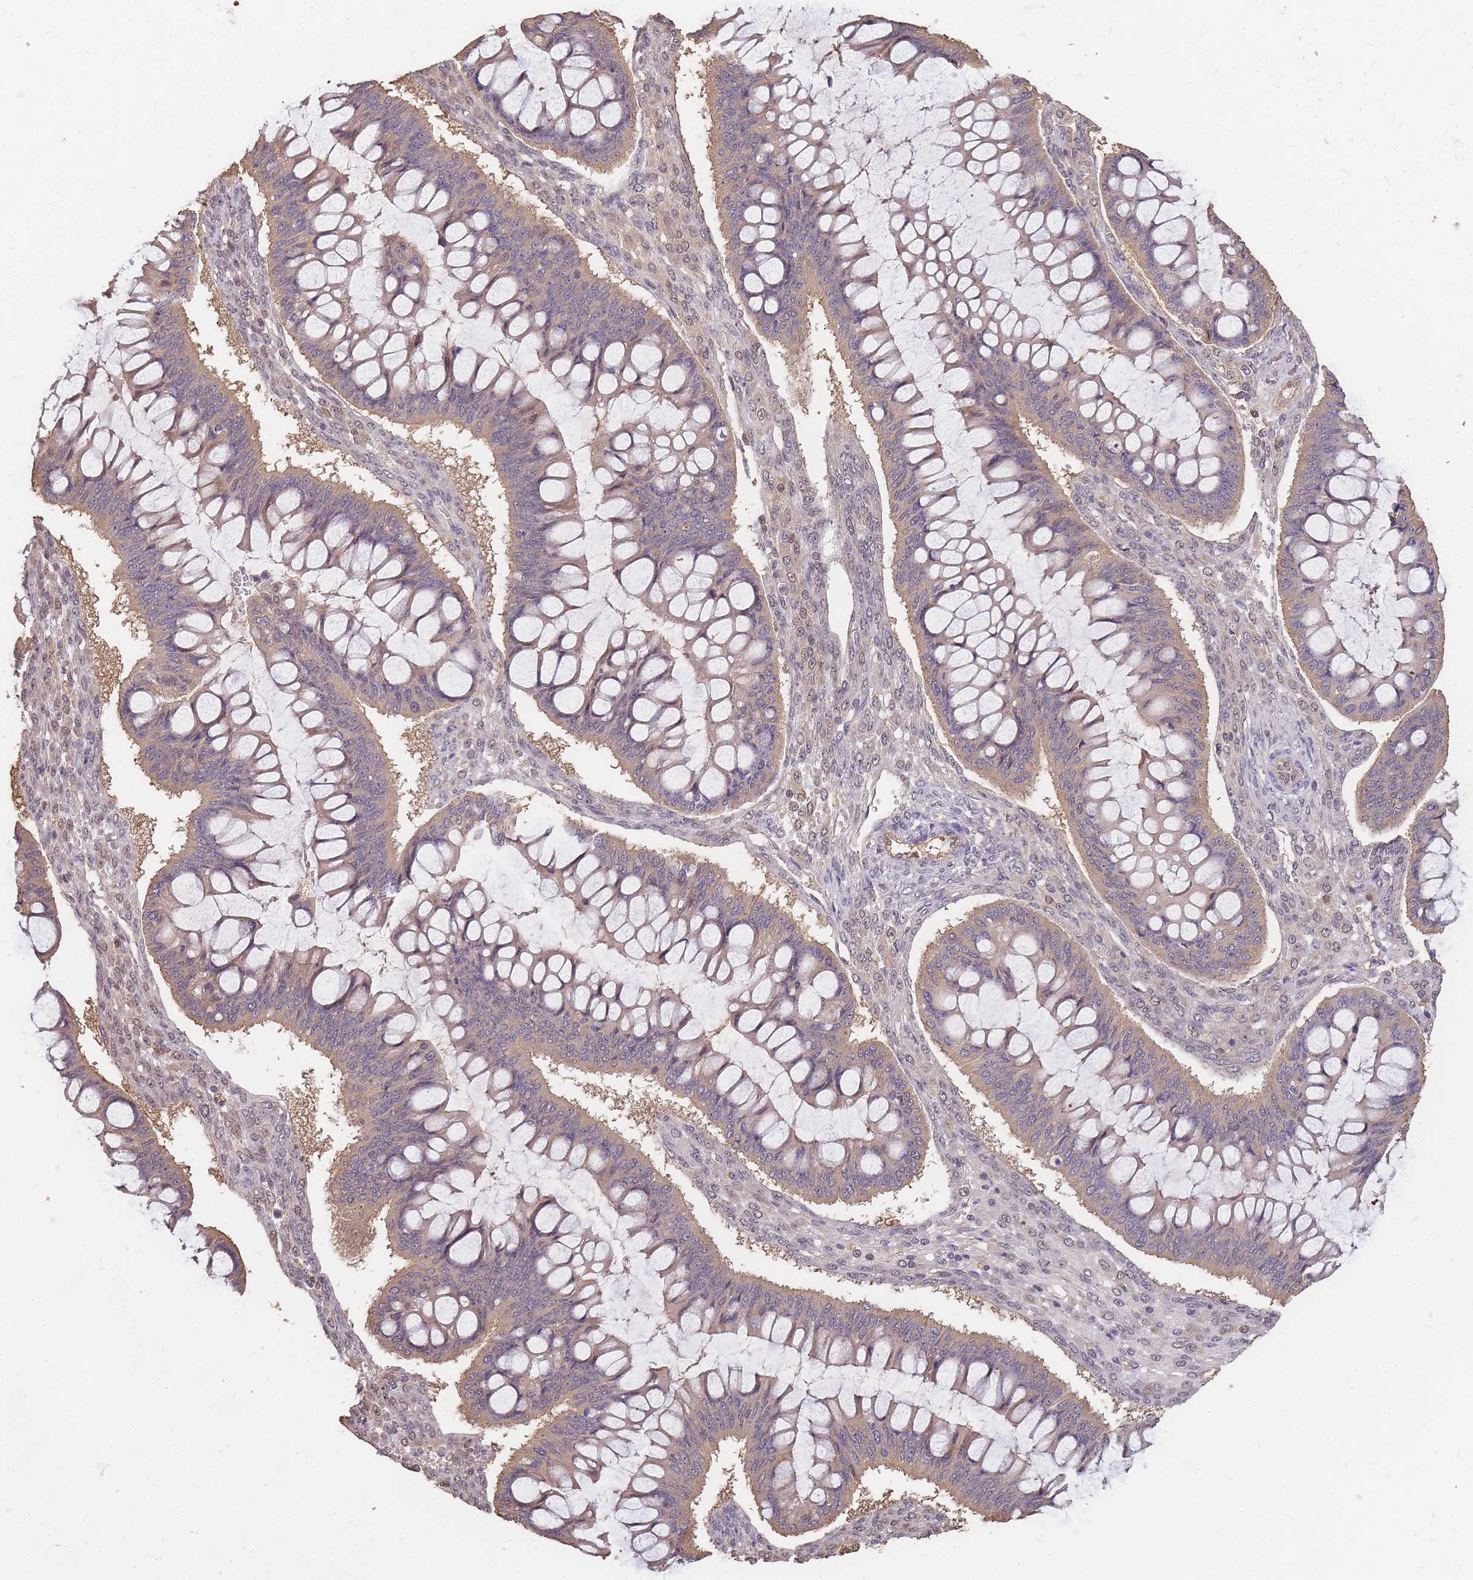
{"staining": {"intensity": "moderate", "quantity": ">75%", "location": "cytoplasmic/membranous"}, "tissue": "ovarian cancer", "cell_type": "Tumor cells", "image_type": "cancer", "snomed": [{"axis": "morphology", "description": "Cystadenocarcinoma, mucinous, NOS"}, {"axis": "topography", "description": "Ovary"}], "caption": "An image of ovarian cancer (mucinous cystadenocarcinoma) stained for a protein displays moderate cytoplasmic/membranous brown staining in tumor cells. Nuclei are stained in blue.", "gene": "CDKN2AIPNL", "patient": {"sex": "female", "age": 73}}